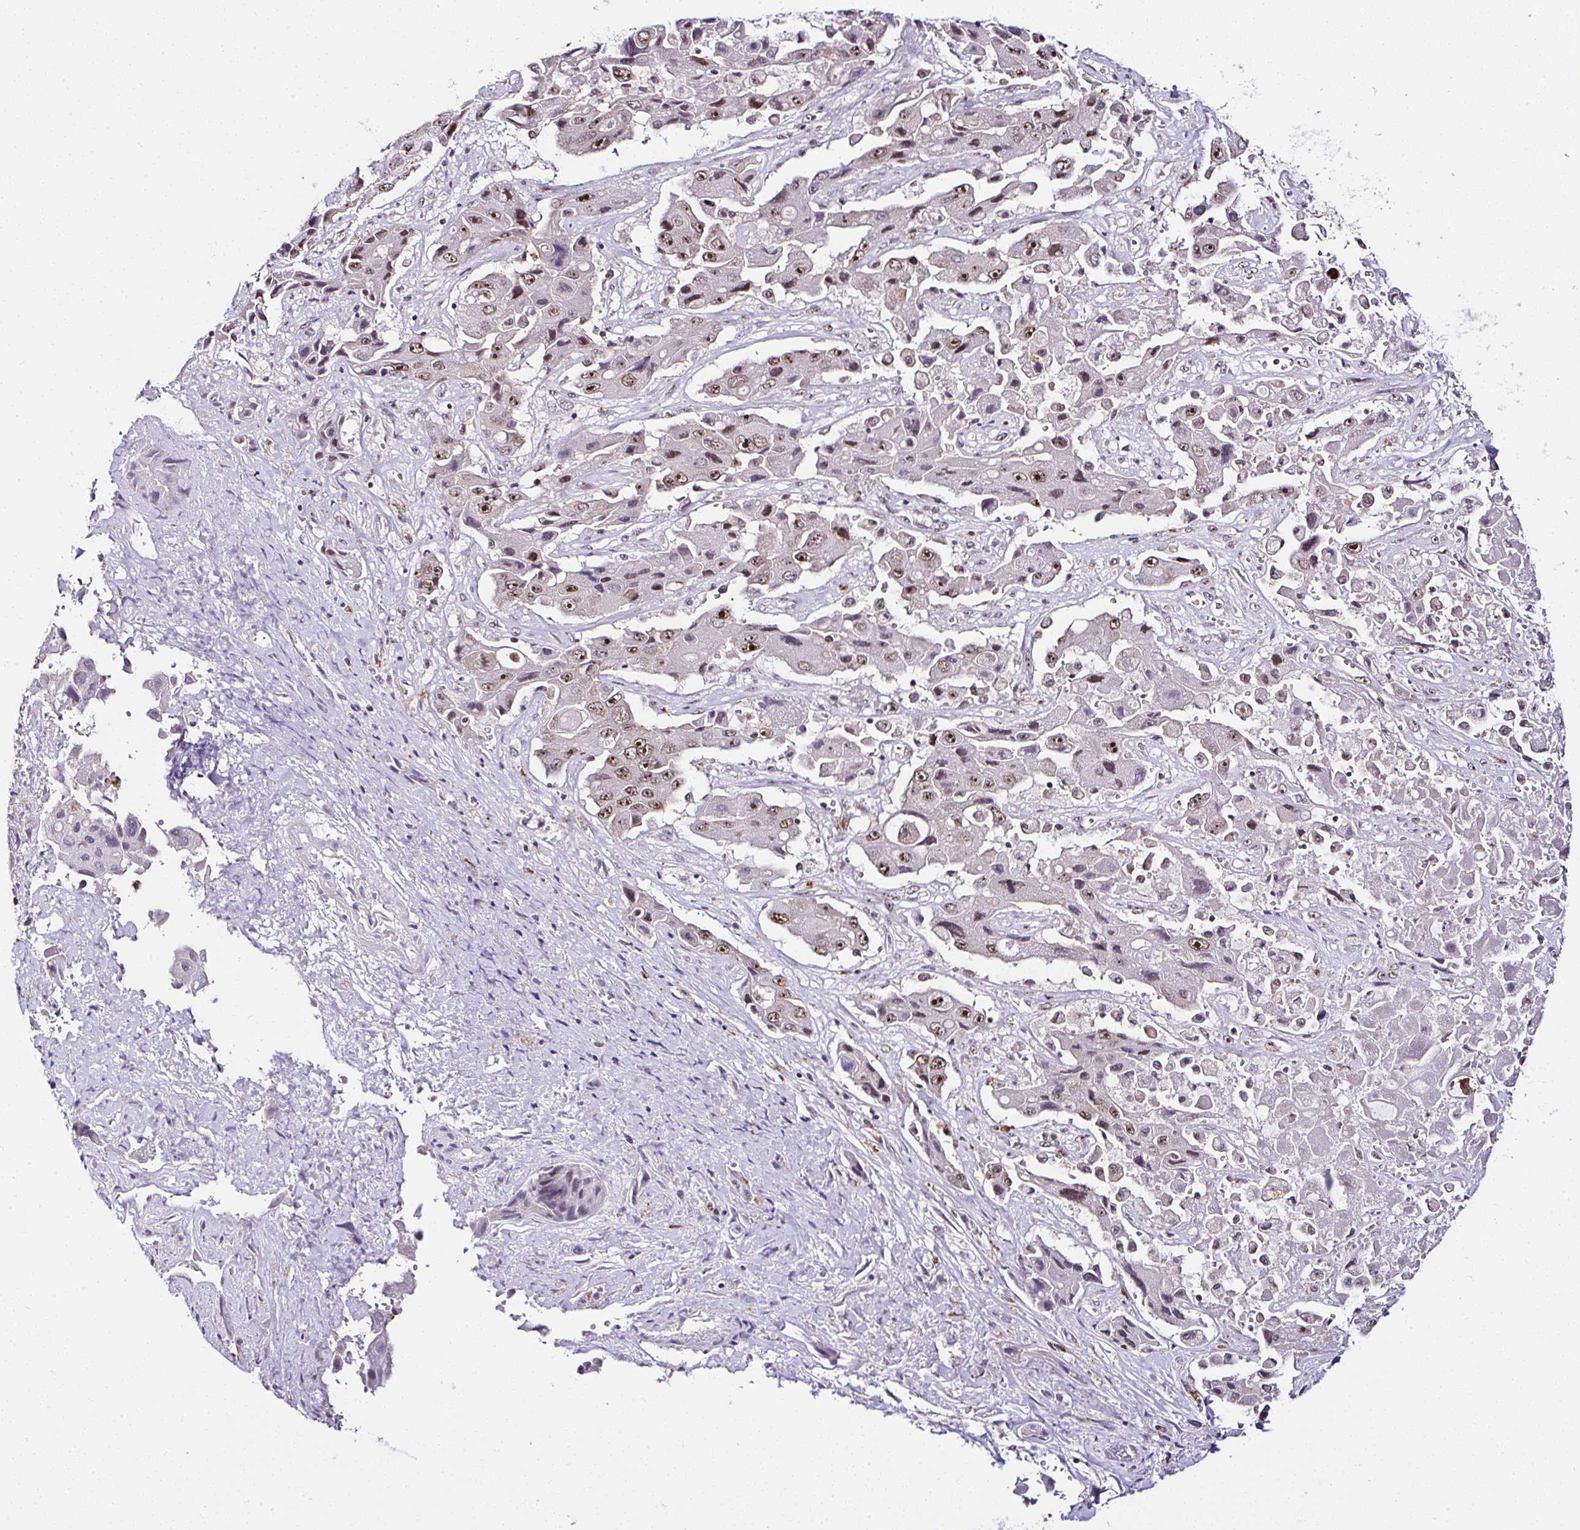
{"staining": {"intensity": "moderate", "quantity": ">75%", "location": "nuclear"}, "tissue": "liver cancer", "cell_type": "Tumor cells", "image_type": "cancer", "snomed": [{"axis": "morphology", "description": "Cholangiocarcinoma"}, {"axis": "topography", "description": "Liver"}], "caption": "The photomicrograph demonstrates a brown stain indicating the presence of a protein in the nuclear of tumor cells in liver cholangiocarcinoma.", "gene": "PTPN2", "patient": {"sex": "male", "age": 67}}